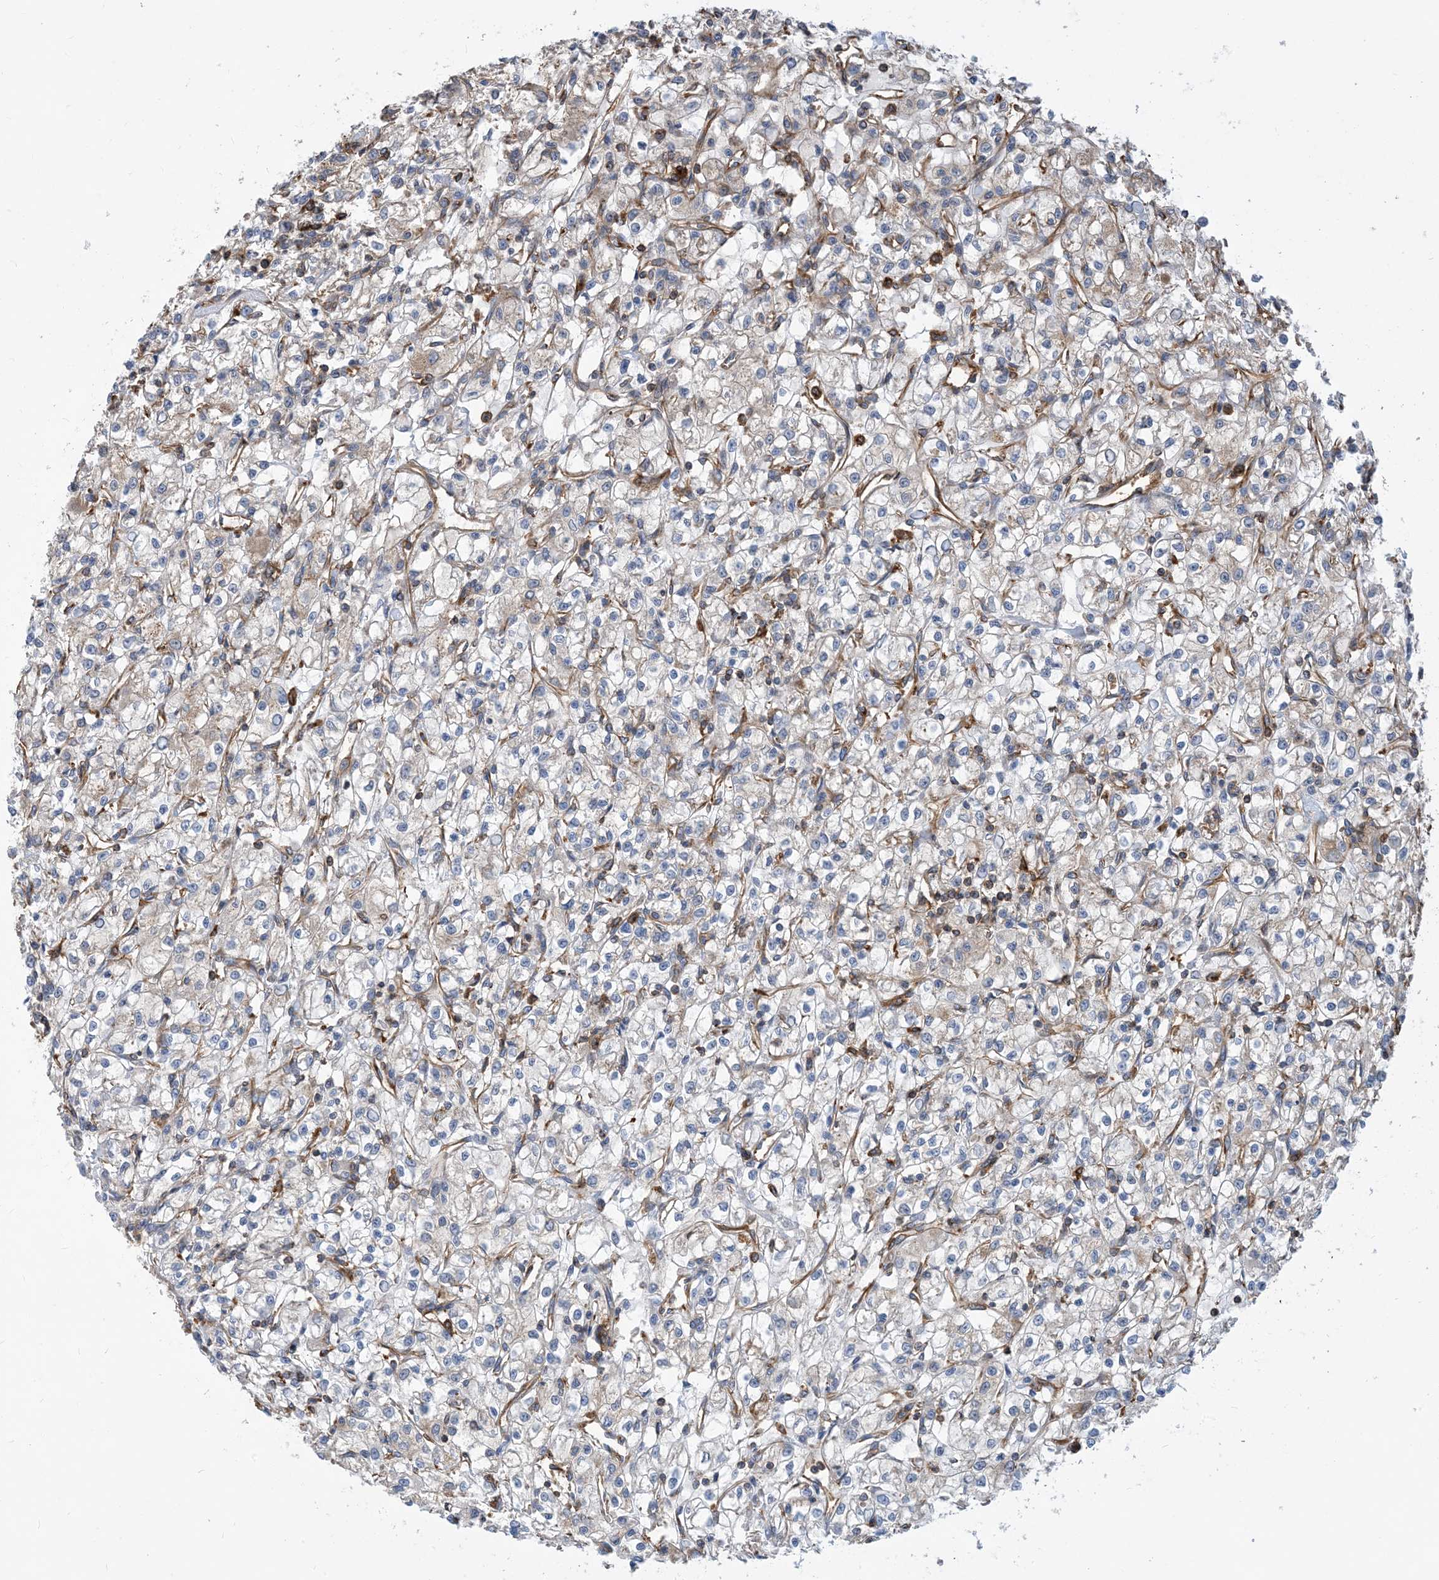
{"staining": {"intensity": "weak", "quantity": "<25%", "location": "cytoplasmic/membranous"}, "tissue": "renal cancer", "cell_type": "Tumor cells", "image_type": "cancer", "snomed": [{"axis": "morphology", "description": "Adenocarcinoma, NOS"}, {"axis": "topography", "description": "Kidney"}], "caption": "Immunohistochemistry image of human adenocarcinoma (renal) stained for a protein (brown), which displays no staining in tumor cells.", "gene": "DYNC1LI1", "patient": {"sex": "female", "age": 59}}